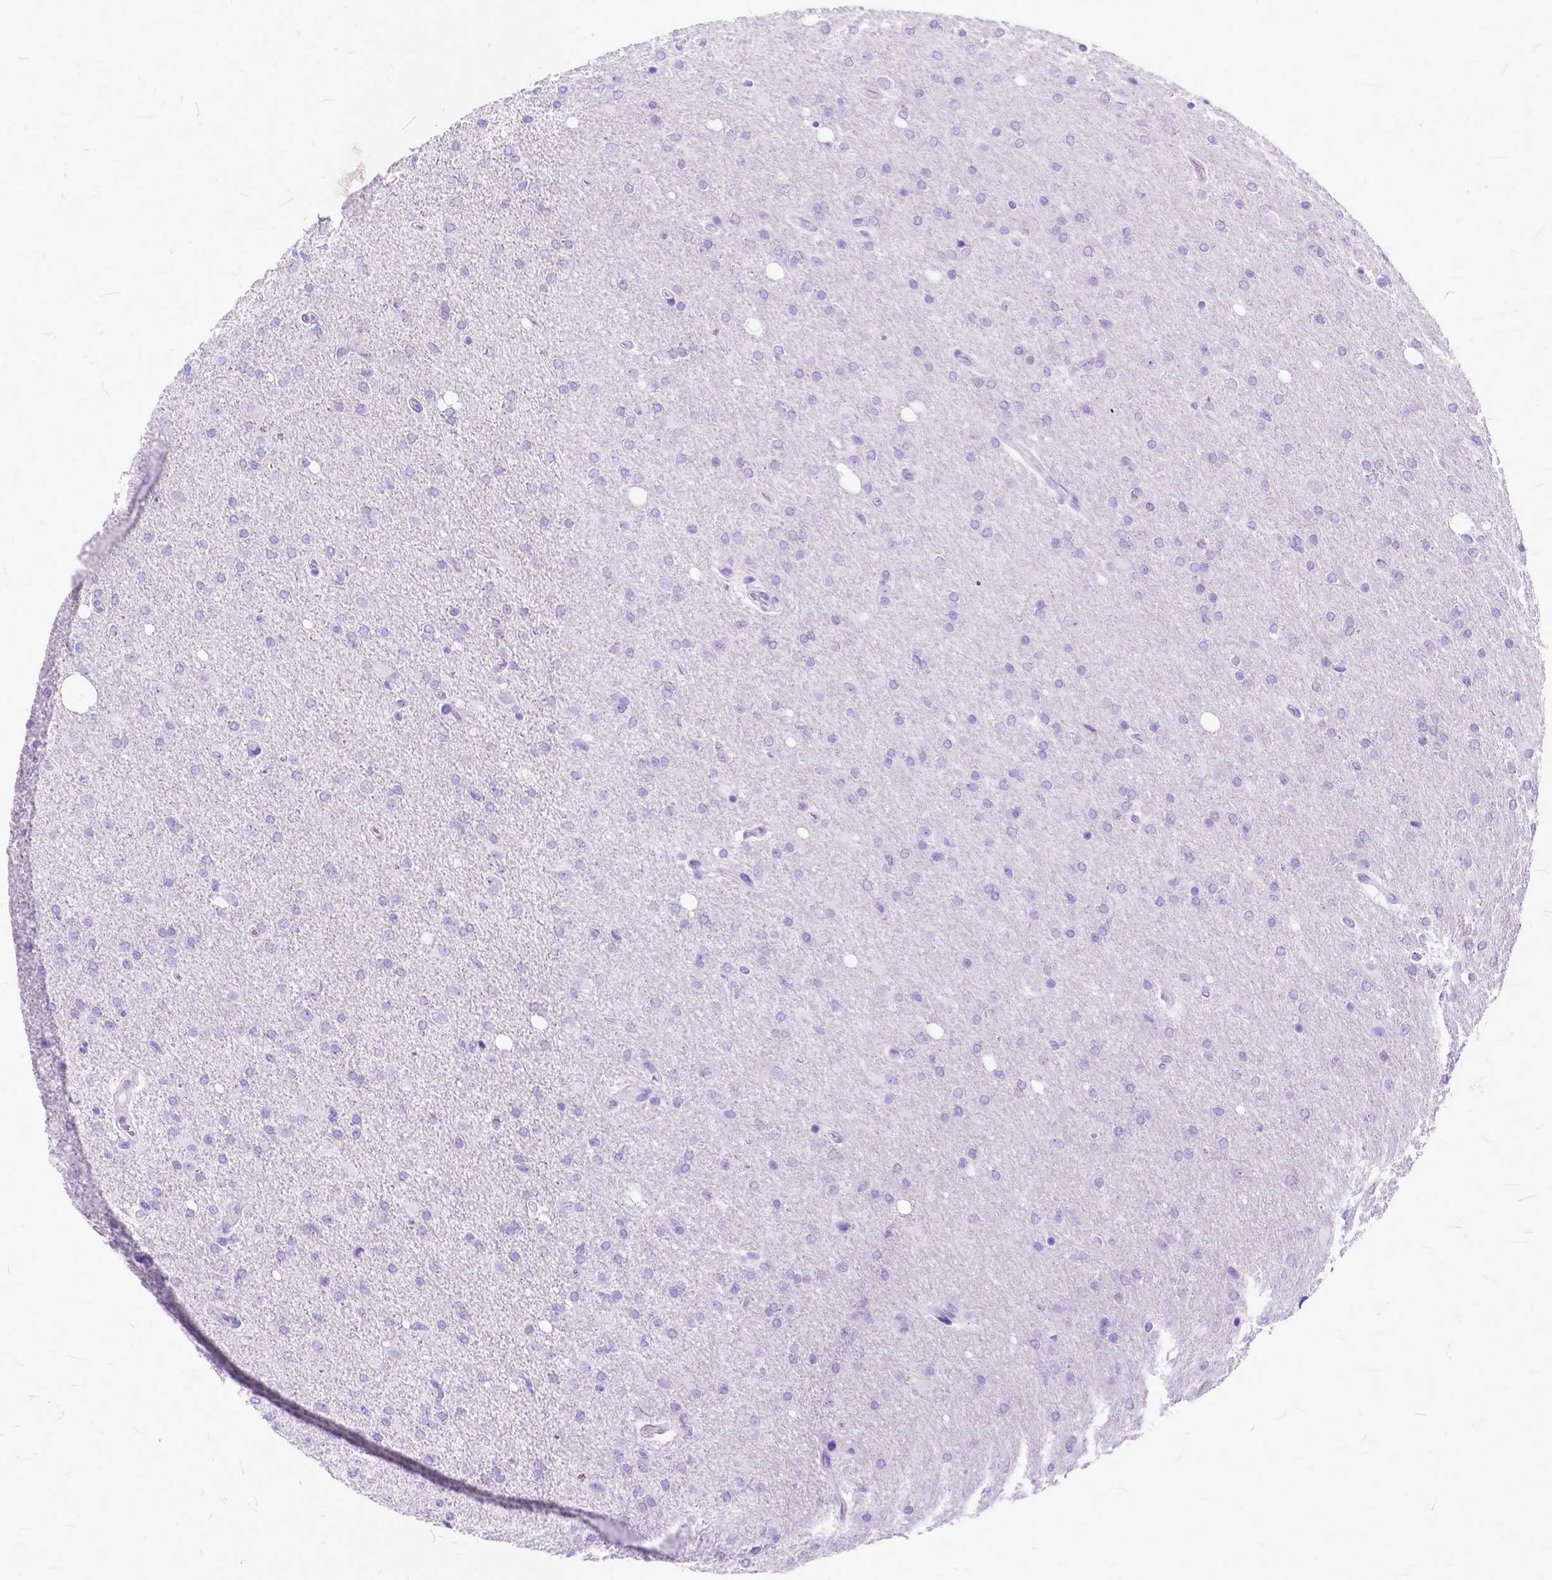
{"staining": {"intensity": "negative", "quantity": "none", "location": "none"}, "tissue": "glioma", "cell_type": "Tumor cells", "image_type": "cancer", "snomed": [{"axis": "morphology", "description": "Glioma, malignant, High grade"}, {"axis": "topography", "description": "Cerebral cortex"}], "caption": "This is an IHC image of human malignant glioma (high-grade). There is no staining in tumor cells.", "gene": "C1QTNF3", "patient": {"sex": "male", "age": 70}}